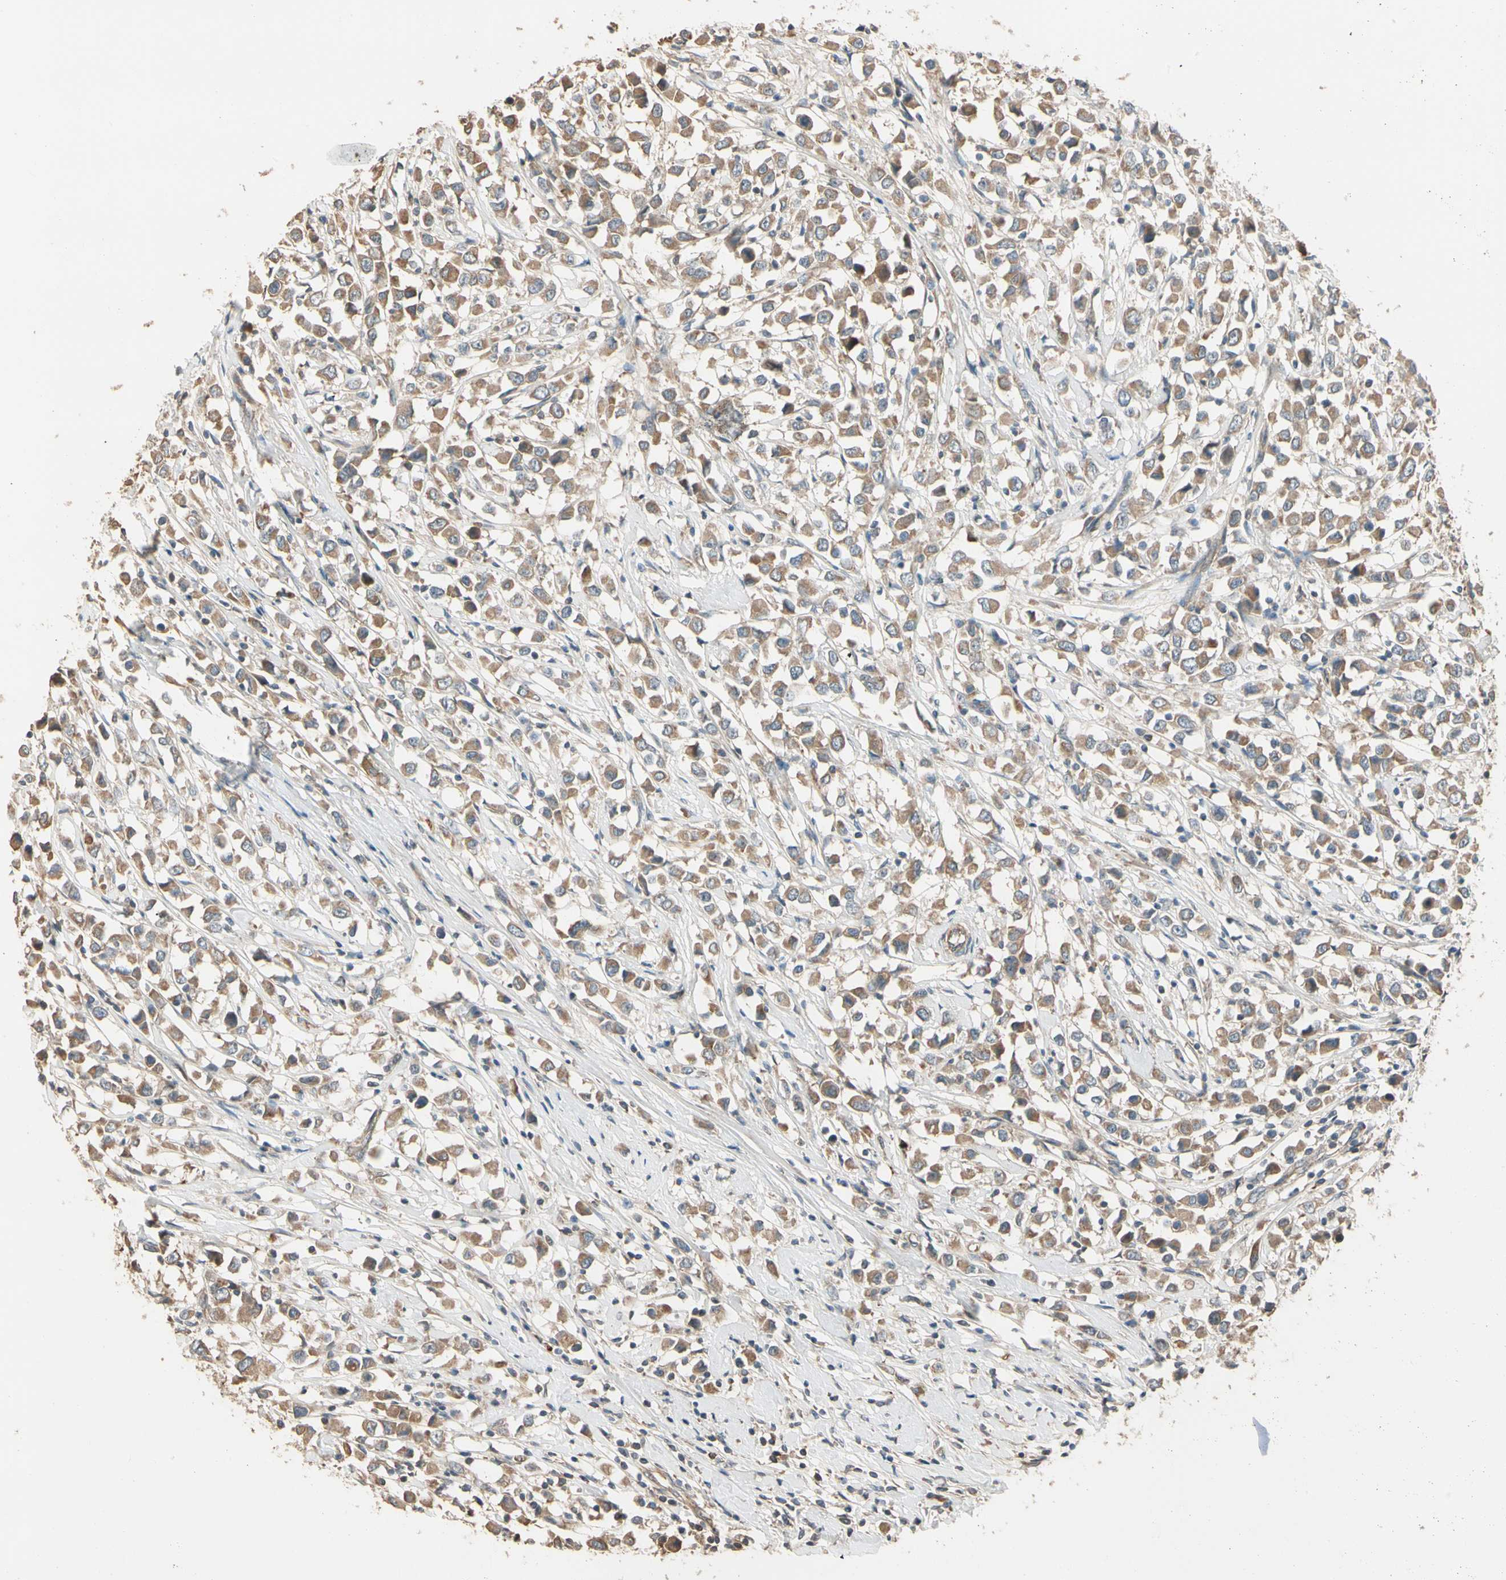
{"staining": {"intensity": "moderate", "quantity": ">75%", "location": "cytoplasmic/membranous"}, "tissue": "breast cancer", "cell_type": "Tumor cells", "image_type": "cancer", "snomed": [{"axis": "morphology", "description": "Duct carcinoma"}, {"axis": "topography", "description": "Breast"}], "caption": "Breast cancer (invasive ductal carcinoma) stained with immunohistochemistry reveals moderate cytoplasmic/membranous staining in approximately >75% of tumor cells.", "gene": "TNFRSF21", "patient": {"sex": "female", "age": 61}}